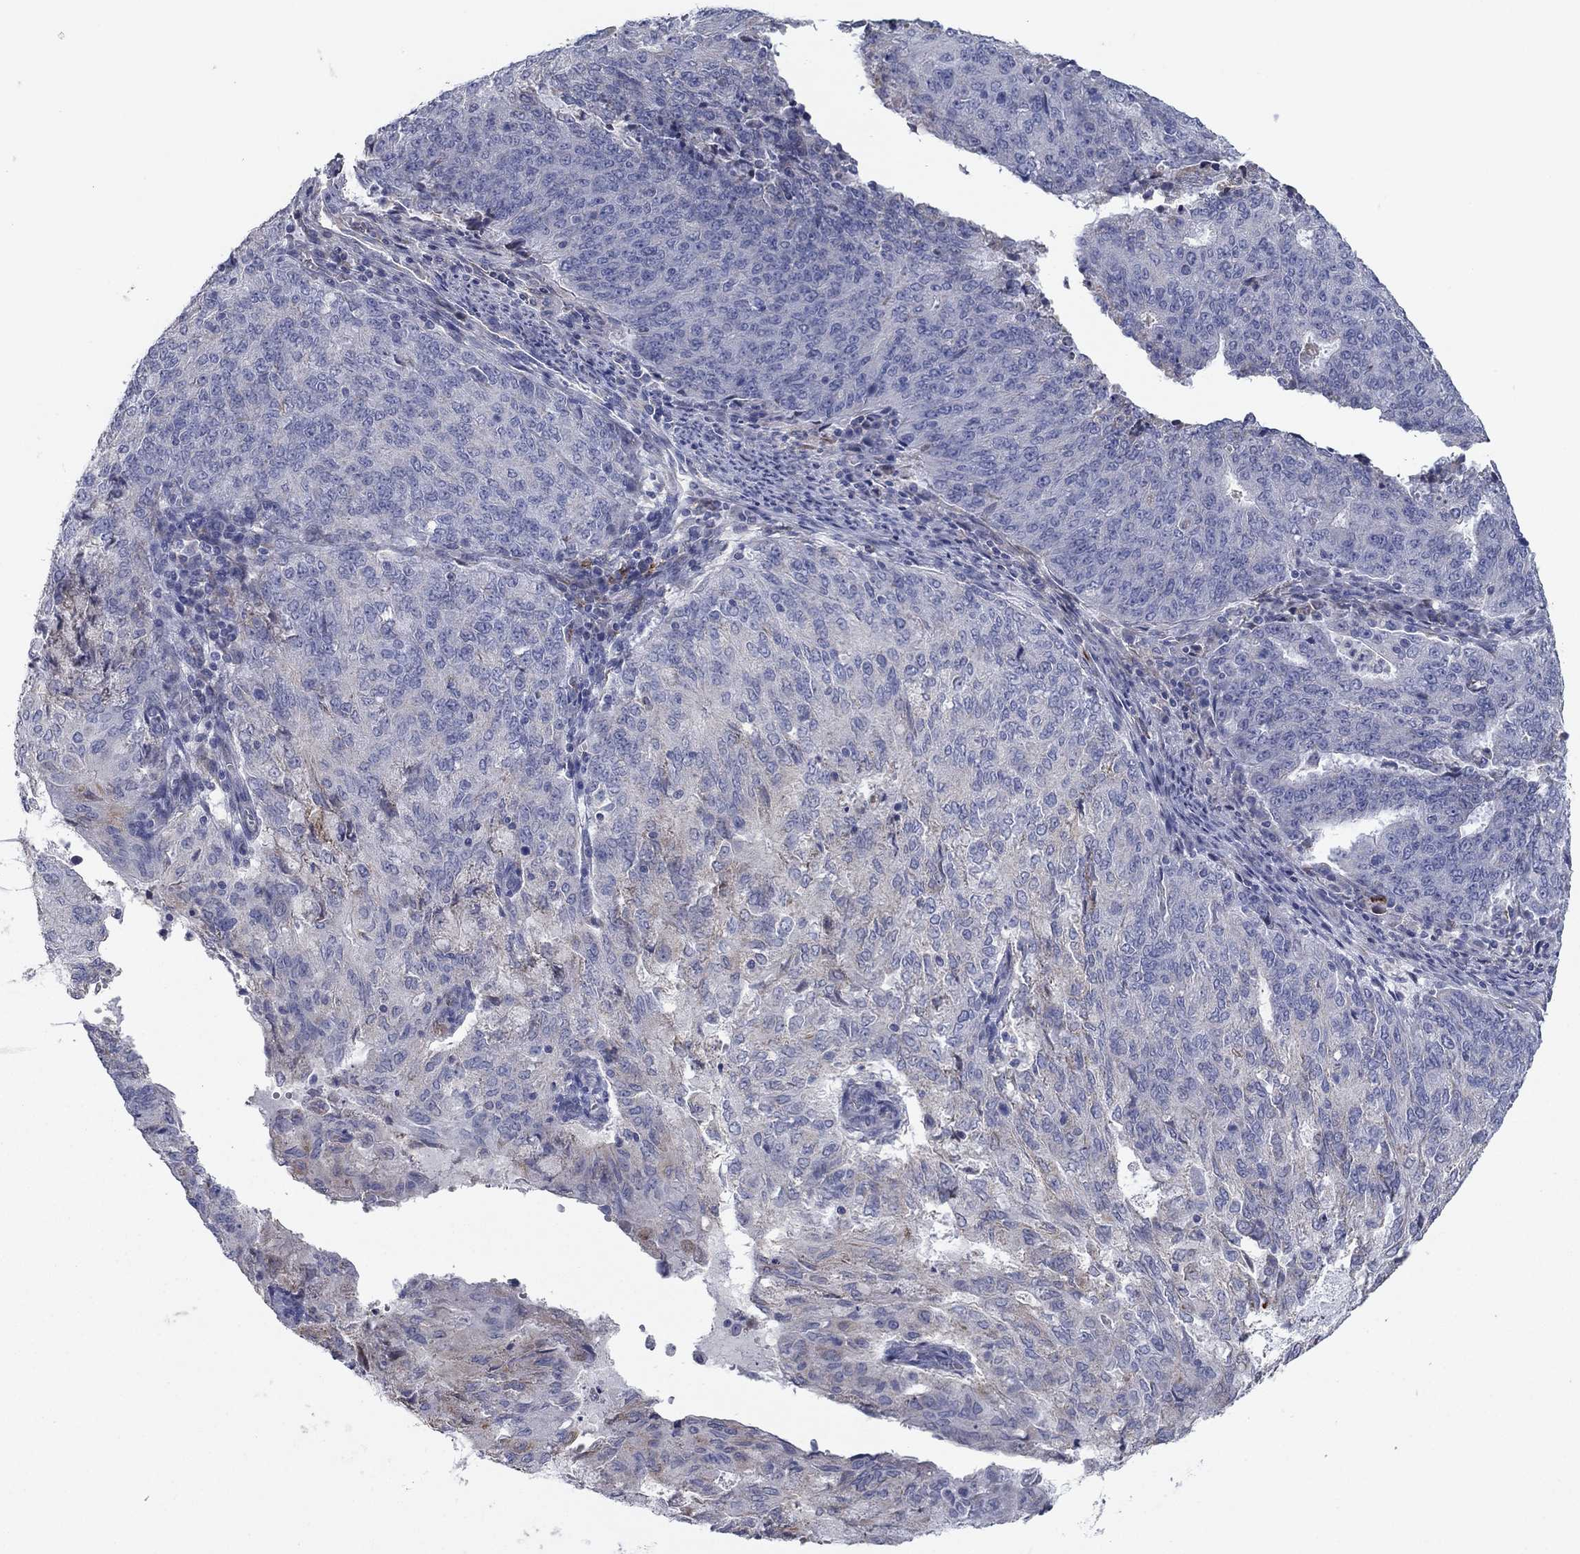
{"staining": {"intensity": "negative", "quantity": "none", "location": "none"}, "tissue": "endometrial cancer", "cell_type": "Tumor cells", "image_type": "cancer", "snomed": [{"axis": "morphology", "description": "Adenocarcinoma, NOS"}, {"axis": "topography", "description": "Endometrium"}], "caption": "This histopathology image is of endometrial cancer stained with immunohistochemistry to label a protein in brown with the nuclei are counter-stained blue. There is no positivity in tumor cells. (Brightfield microscopy of DAB immunohistochemistry (IHC) at high magnification).", "gene": "PTGDS", "patient": {"sex": "female", "age": 82}}